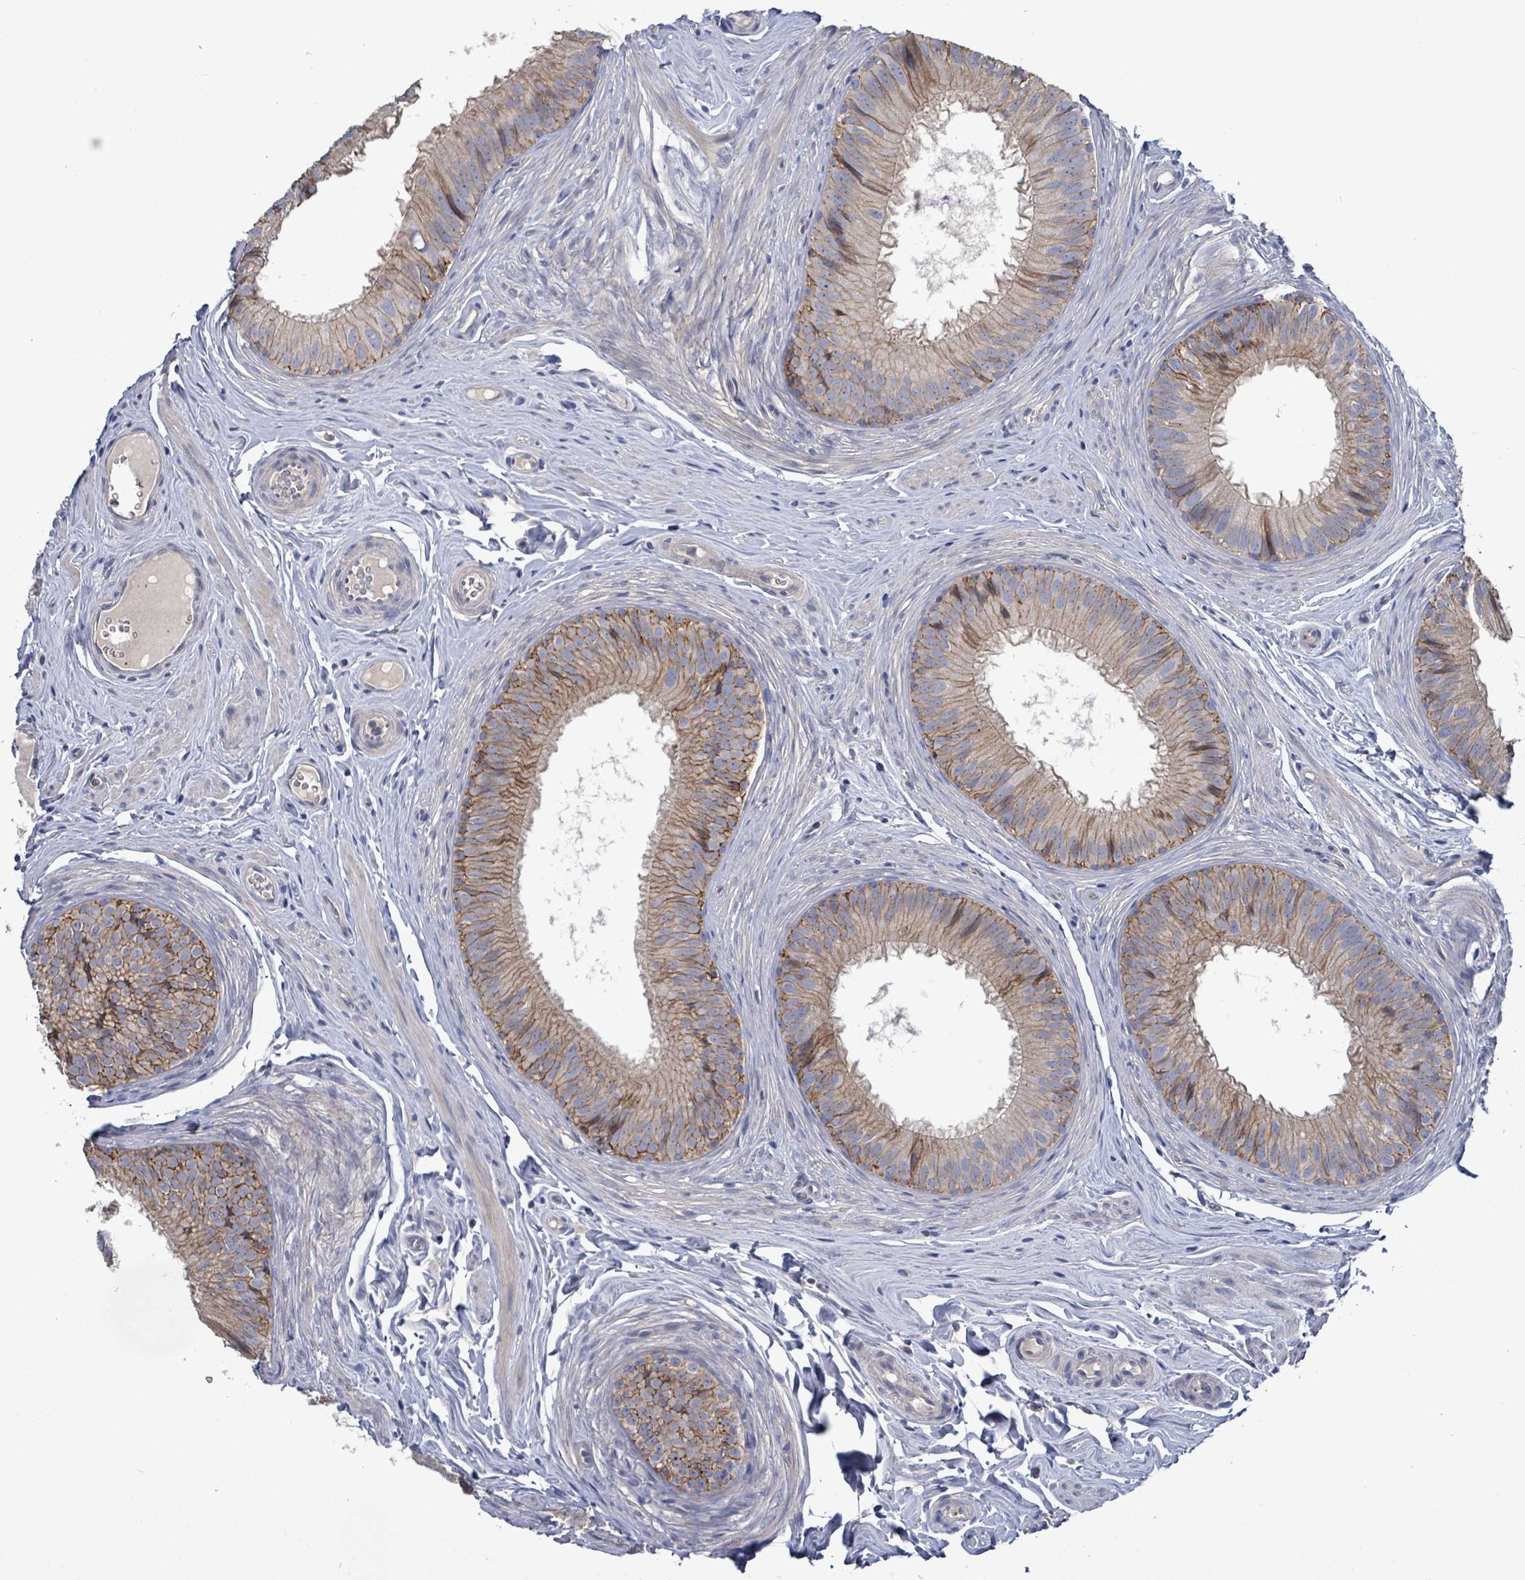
{"staining": {"intensity": "moderate", "quantity": ">75%", "location": "cytoplasmic/membranous"}, "tissue": "epididymis", "cell_type": "Glandular cells", "image_type": "normal", "snomed": [{"axis": "morphology", "description": "Normal tissue, NOS"}, {"axis": "topography", "description": "Epididymis, spermatic cord, NOS"}], "caption": "A brown stain highlights moderate cytoplasmic/membranous positivity of a protein in glandular cells of unremarkable human epididymis.", "gene": "HRAS", "patient": {"sex": "male", "age": 25}}